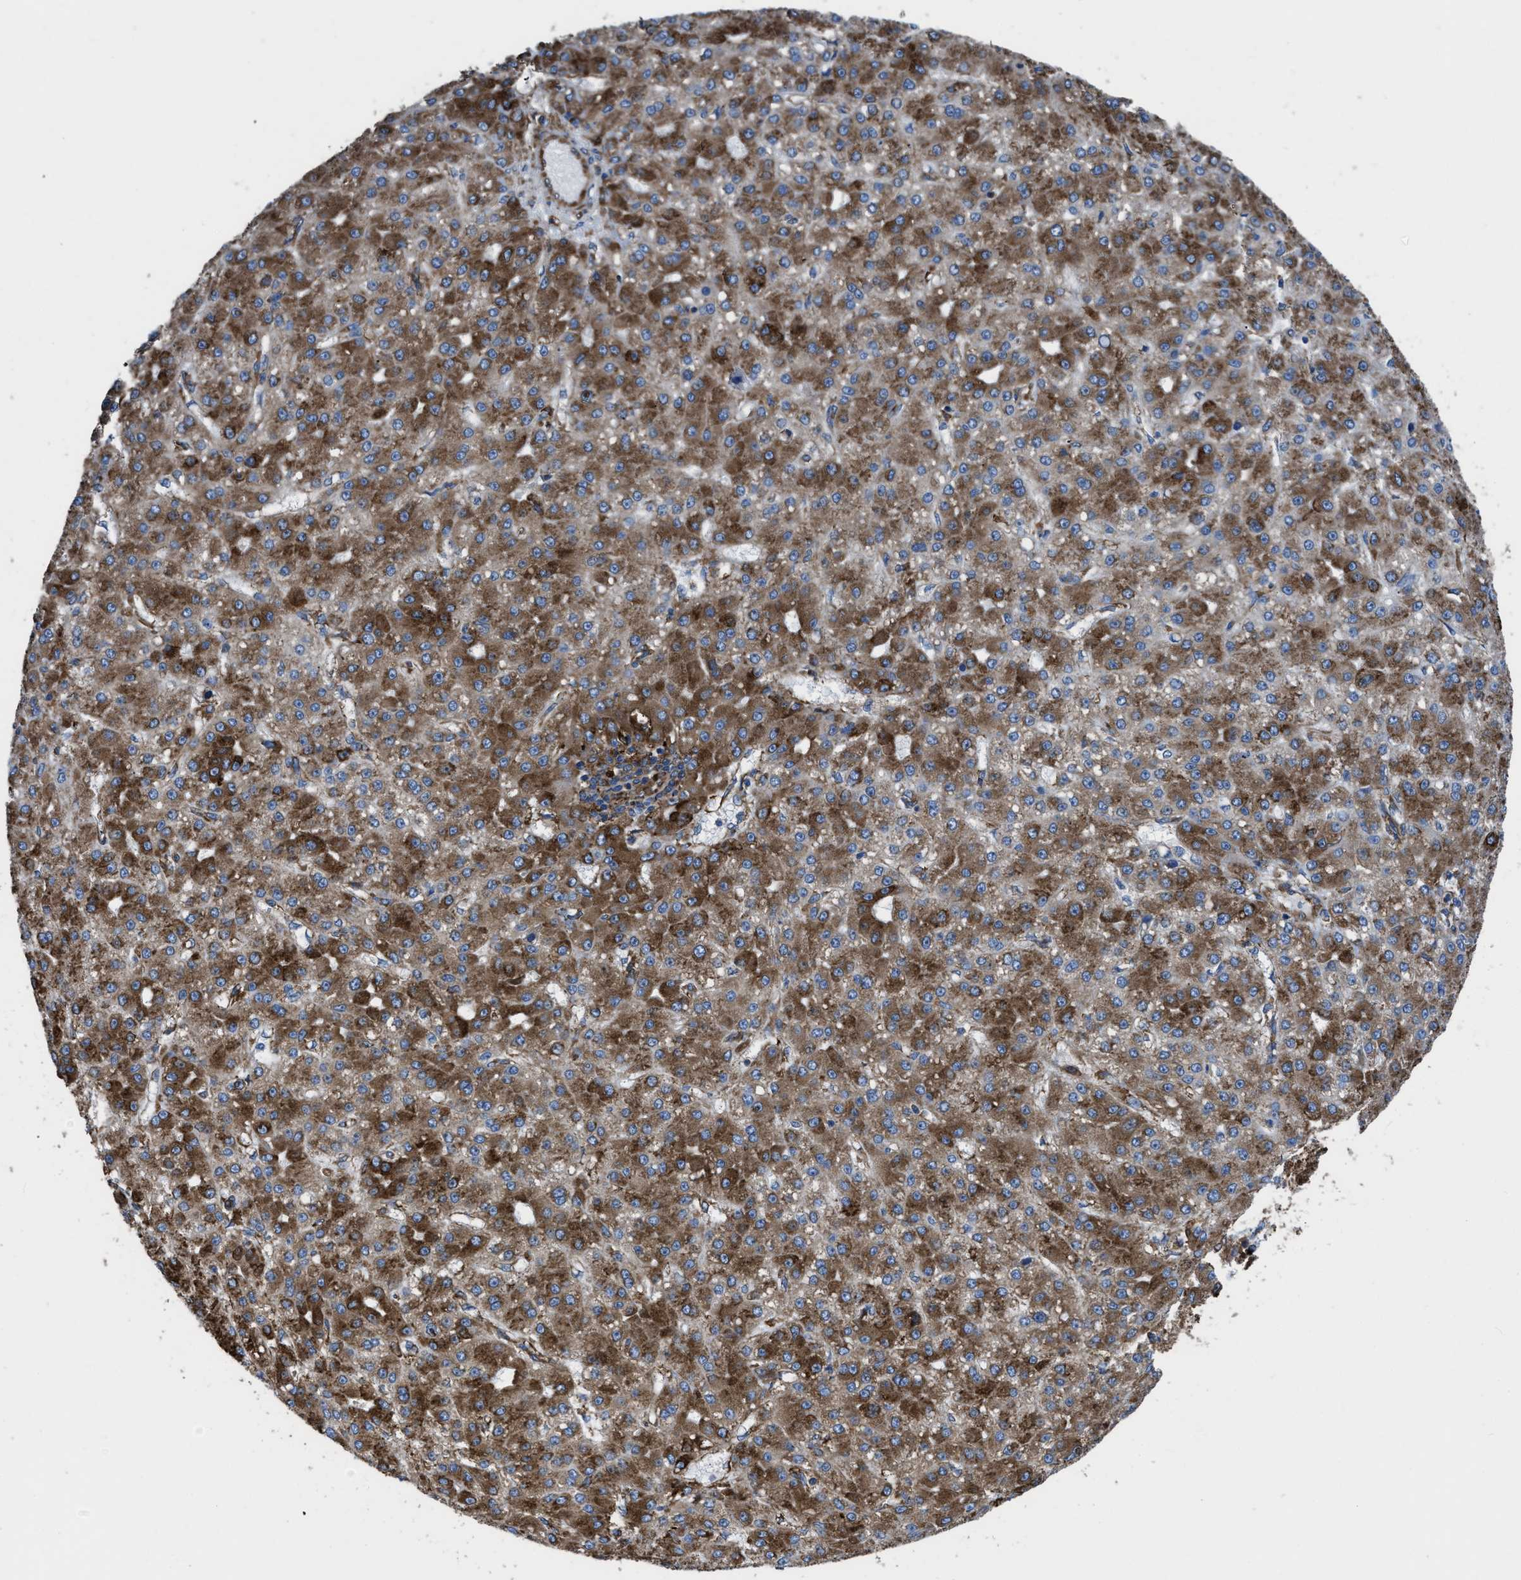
{"staining": {"intensity": "moderate", "quantity": ">75%", "location": "cytoplasmic/membranous"}, "tissue": "liver cancer", "cell_type": "Tumor cells", "image_type": "cancer", "snomed": [{"axis": "morphology", "description": "Carcinoma, Hepatocellular, NOS"}, {"axis": "topography", "description": "Liver"}], "caption": "A brown stain labels moderate cytoplasmic/membranous expression of a protein in human hepatocellular carcinoma (liver) tumor cells.", "gene": "CAPRIN1", "patient": {"sex": "male", "age": 67}}